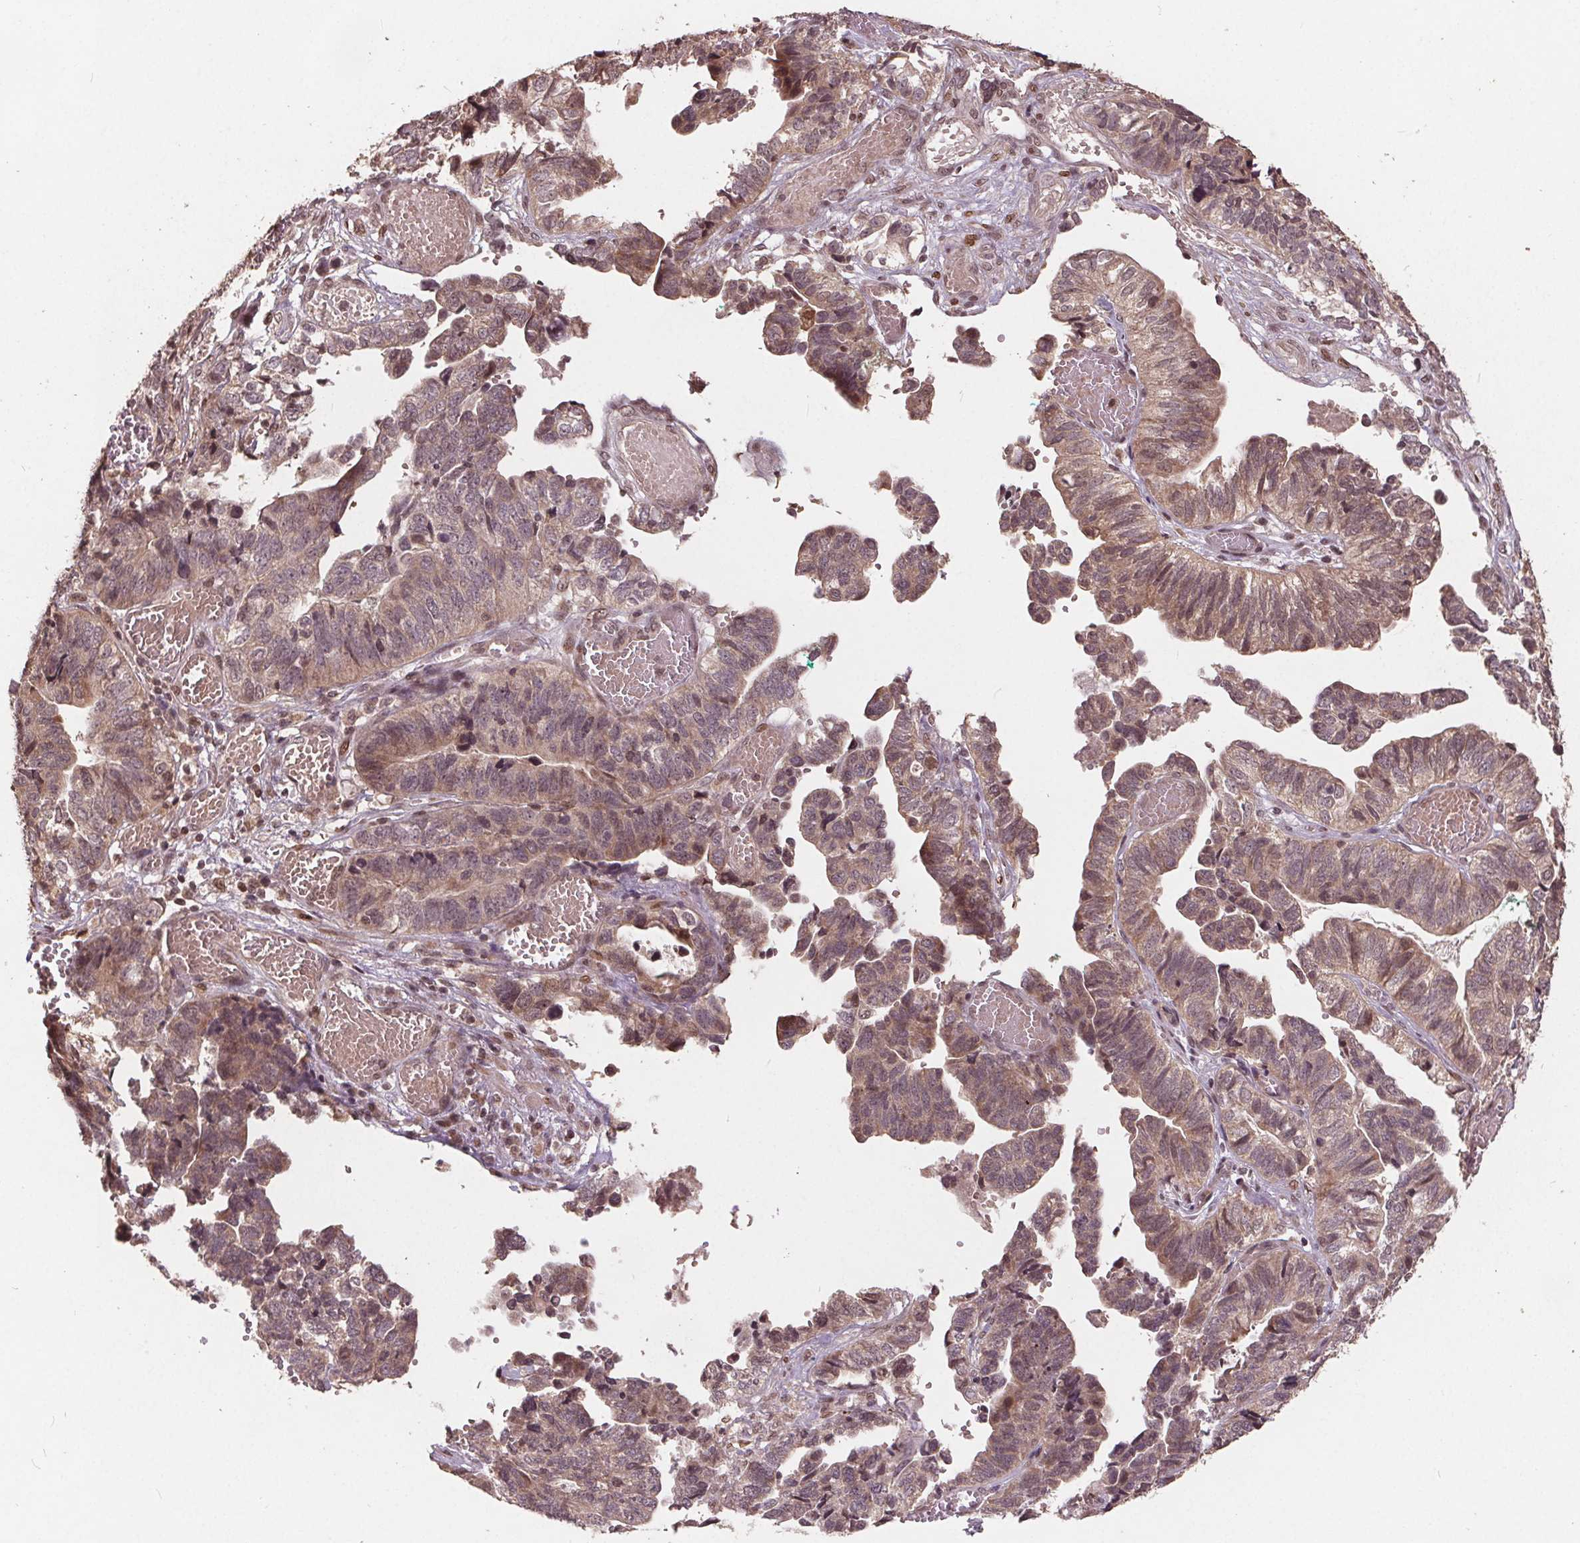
{"staining": {"intensity": "weak", "quantity": "25%-75%", "location": "cytoplasmic/membranous,nuclear"}, "tissue": "stomach cancer", "cell_type": "Tumor cells", "image_type": "cancer", "snomed": [{"axis": "morphology", "description": "Adenocarcinoma, NOS"}, {"axis": "topography", "description": "Stomach, upper"}], "caption": "Protein analysis of stomach cancer (adenocarcinoma) tissue demonstrates weak cytoplasmic/membranous and nuclear staining in approximately 25%-75% of tumor cells.", "gene": "HIF1AN", "patient": {"sex": "female", "age": 67}}